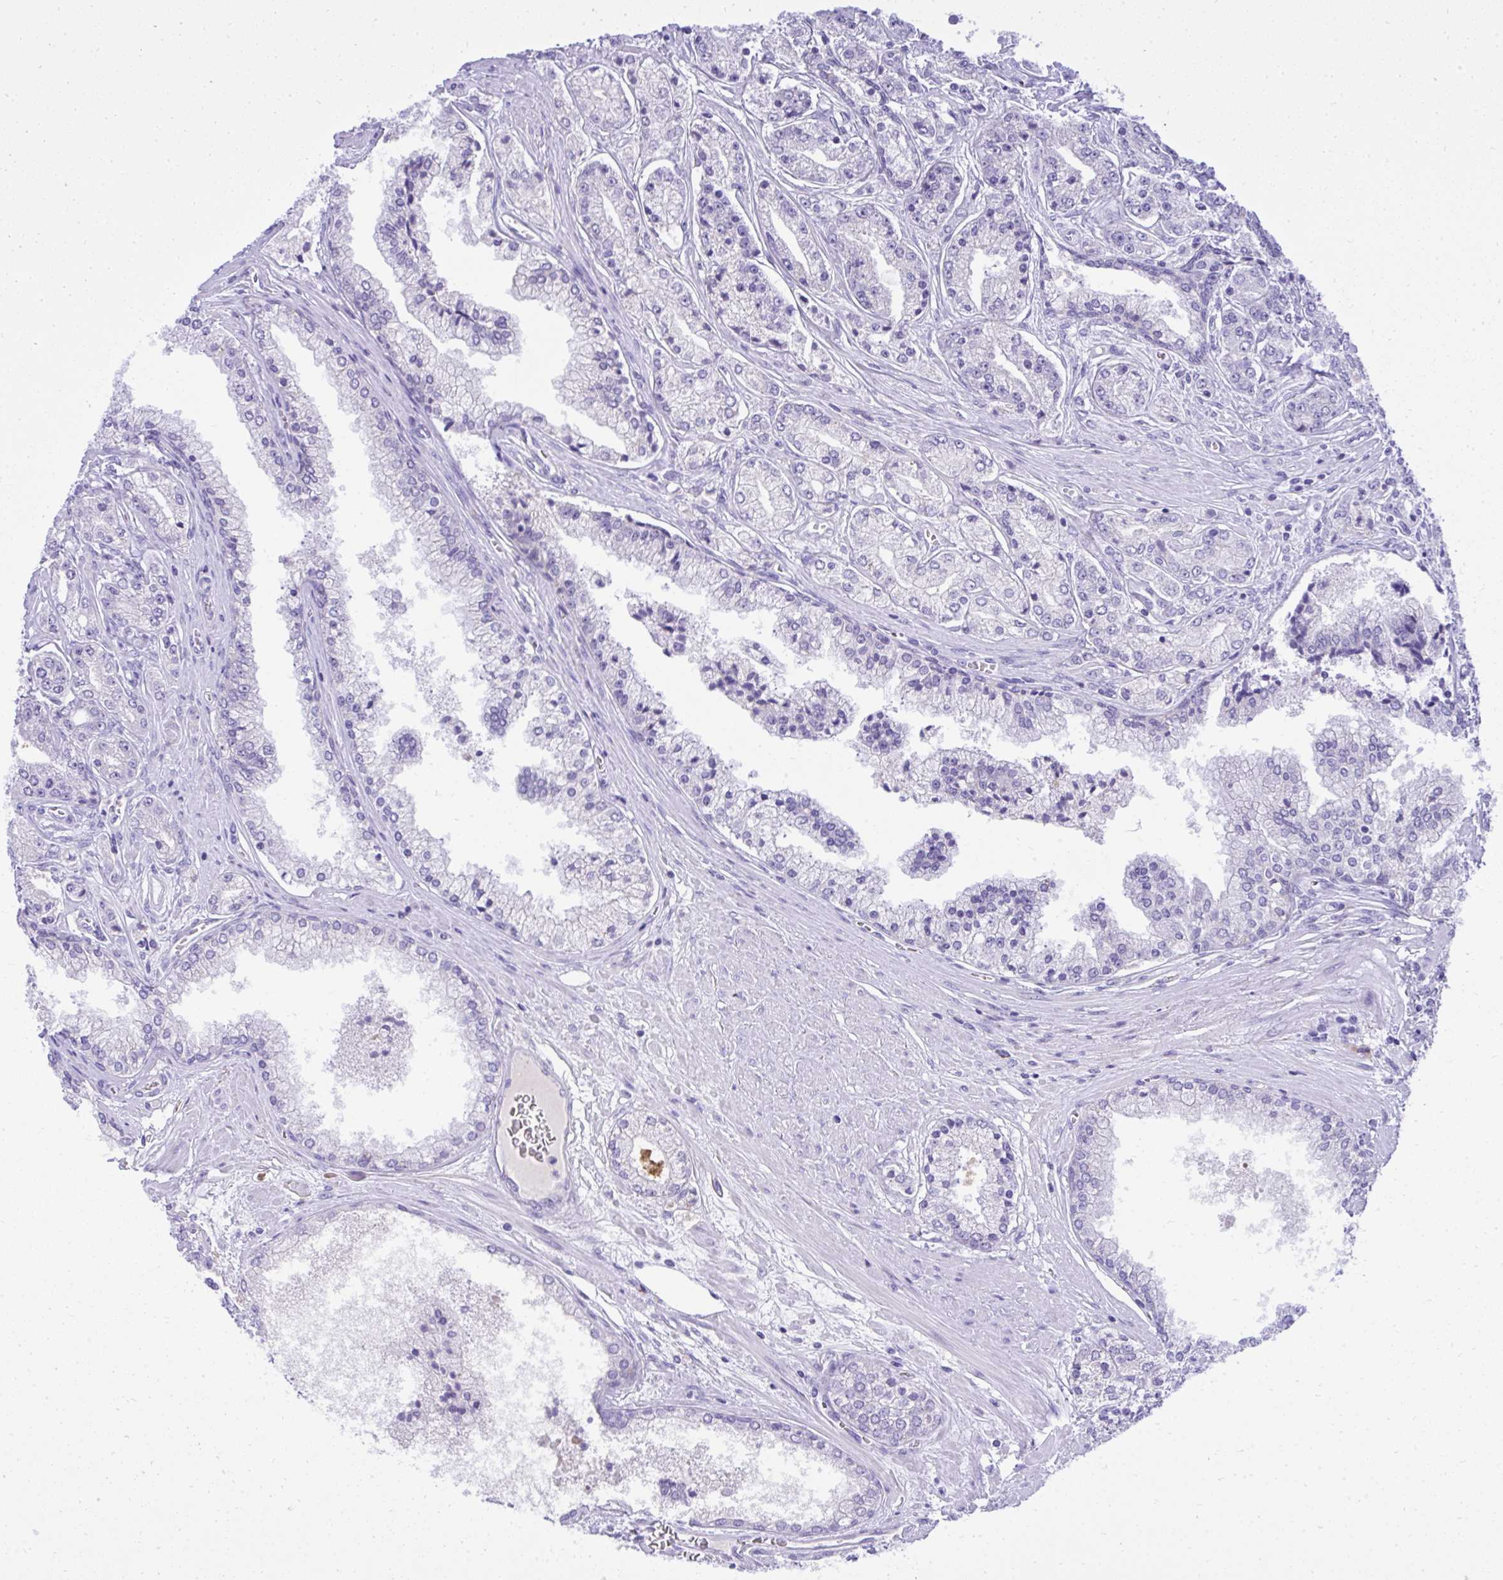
{"staining": {"intensity": "negative", "quantity": "none", "location": "none"}, "tissue": "prostate cancer", "cell_type": "Tumor cells", "image_type": "cancer", "snomed": [{"axis": "morphology", "description": "Adenocarcinoma, High grade"}, {"axis": "topography", "description": "Prostate"}], "caption": "The histopathology image displays no significant positivity in tumor cells of prostate cancer (high-grade adenocarcinoma).", "gene": "ST6GALNAC3", "patient": {"sex": "male", "age": 66}}